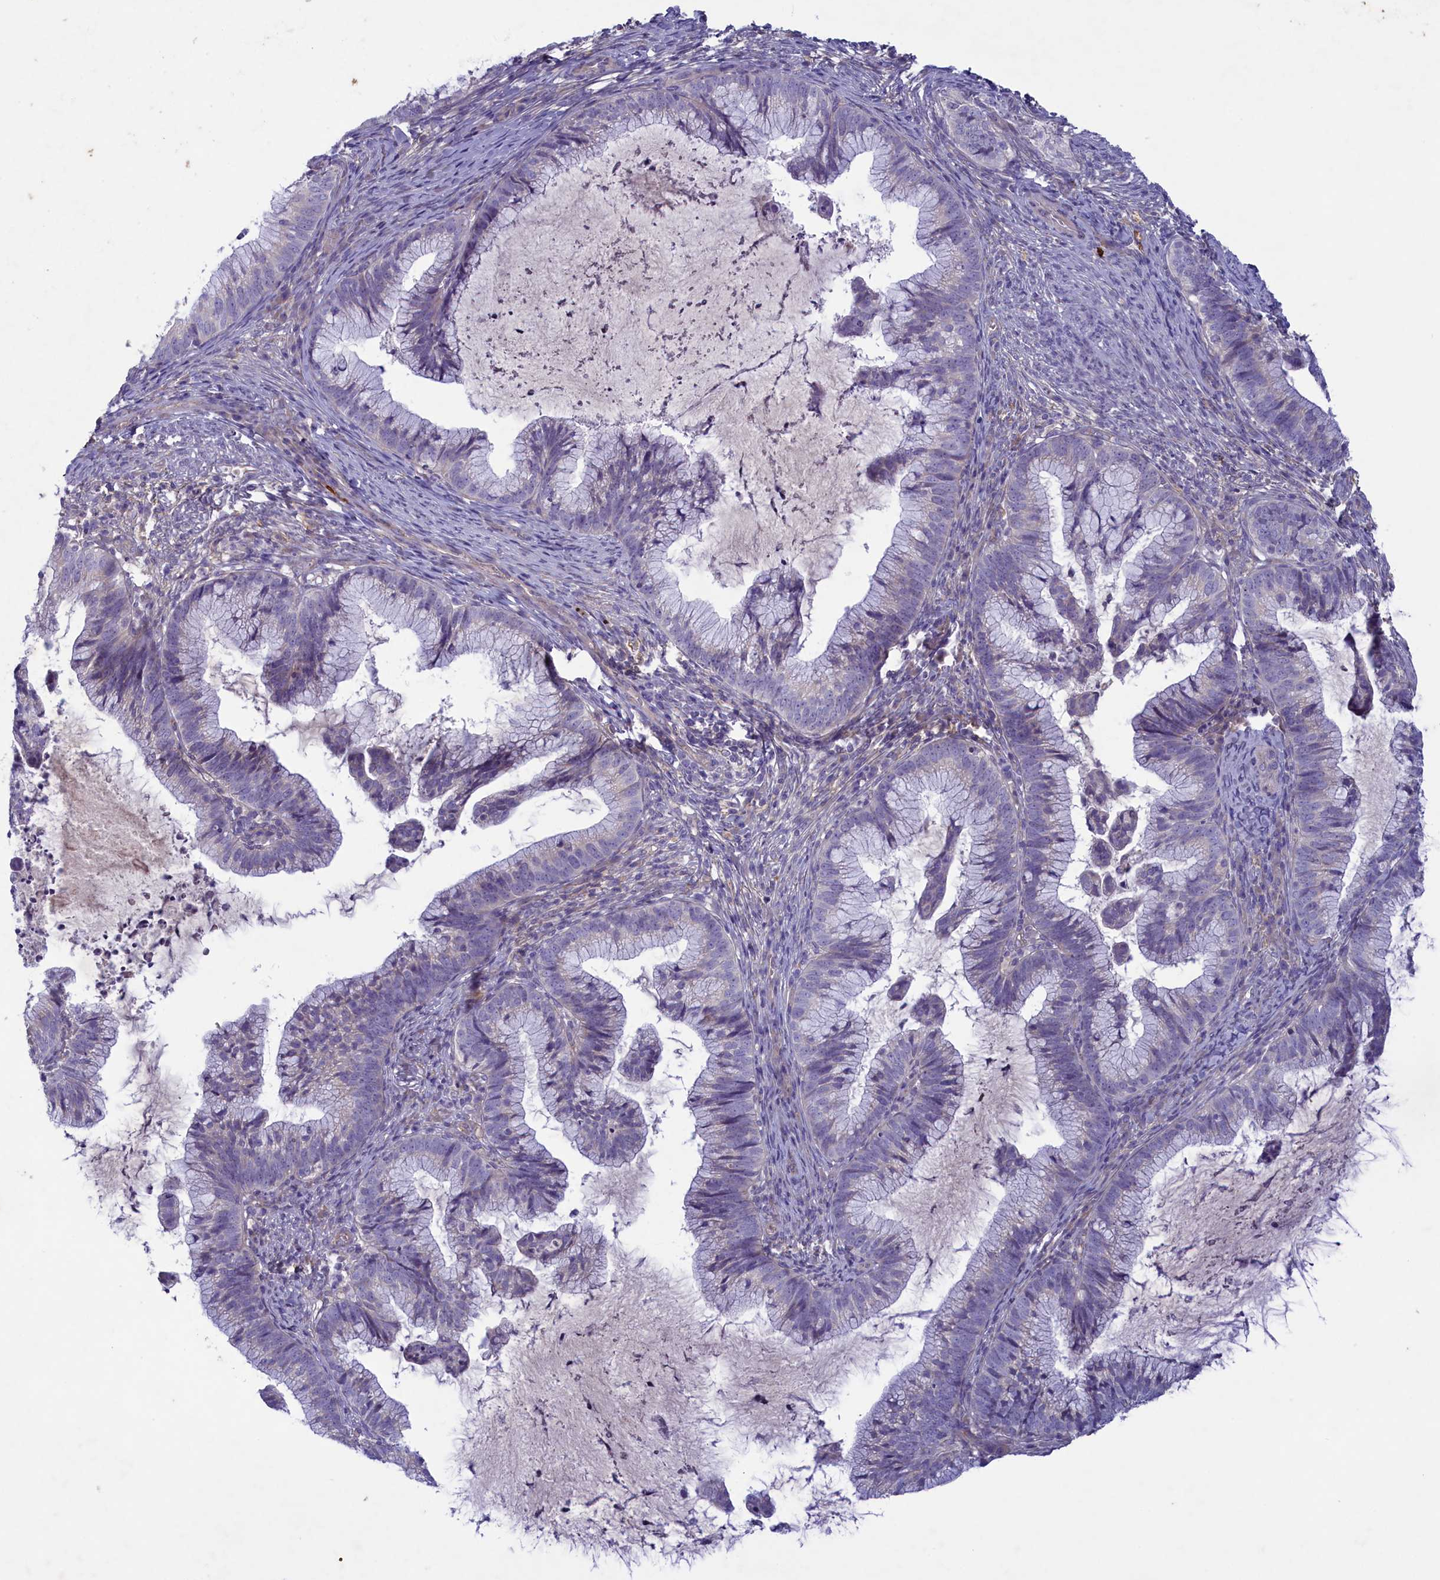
{"staining": {"intensity": "negative", "quantity": "none", "location": "none"}, "tissue": "cervical cancer", "cell_type": "Tumor cells", "image_type": "cancer", "snomed": [{"axis": "morphology", "description": "Adenocarcinoma, NOS"}, {"axis": "topography", "description": "Cervix"}], "caption": "Cervical adenocarcinoma was stained to show a protein in brown. There is no significant positivity in tumor cells.", "gene": "PLEKHG6", "patient": {"sex": "female", "age": 36}}